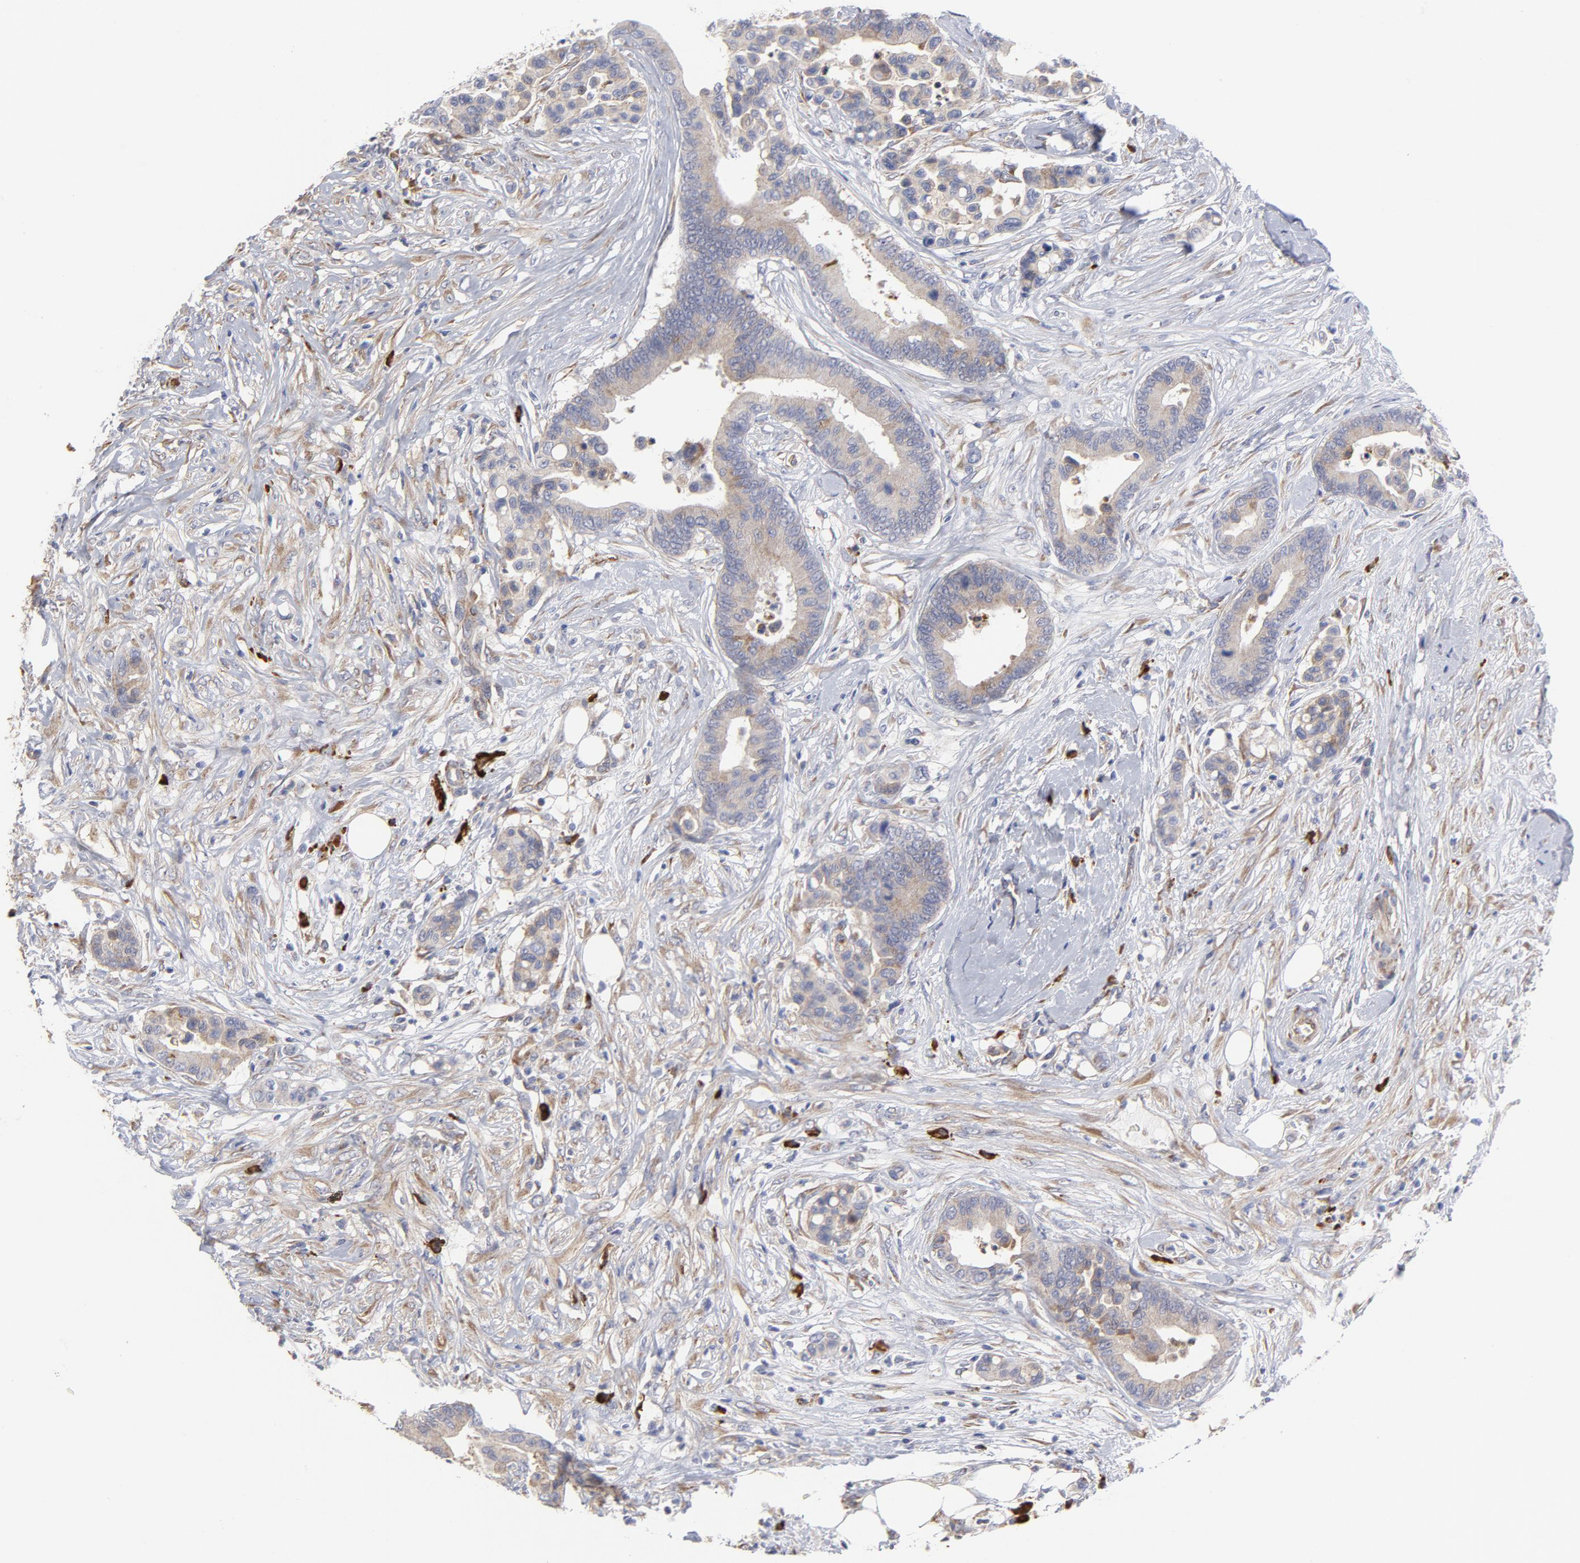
{"staining": {"intensity": "weak", "quantity": "25%-75%", "location": "cytoplasmic/membranous"}, "tissue": "colorectal cancer", "cell_type": "Tumor cells", "image_type": "cancer", "snomed": [{"axis": "morphology", "description": "Adenocarcinoma, NOS"}, {"axis": "topography", "description": "Colon"}], "caption": "Human adenocarcinoma (colorectal) stained with a protein marker reveals weak staining in tumor cells.", "gene": "RAPGEF3", "patient": {"sex": "male", "age": 82}}